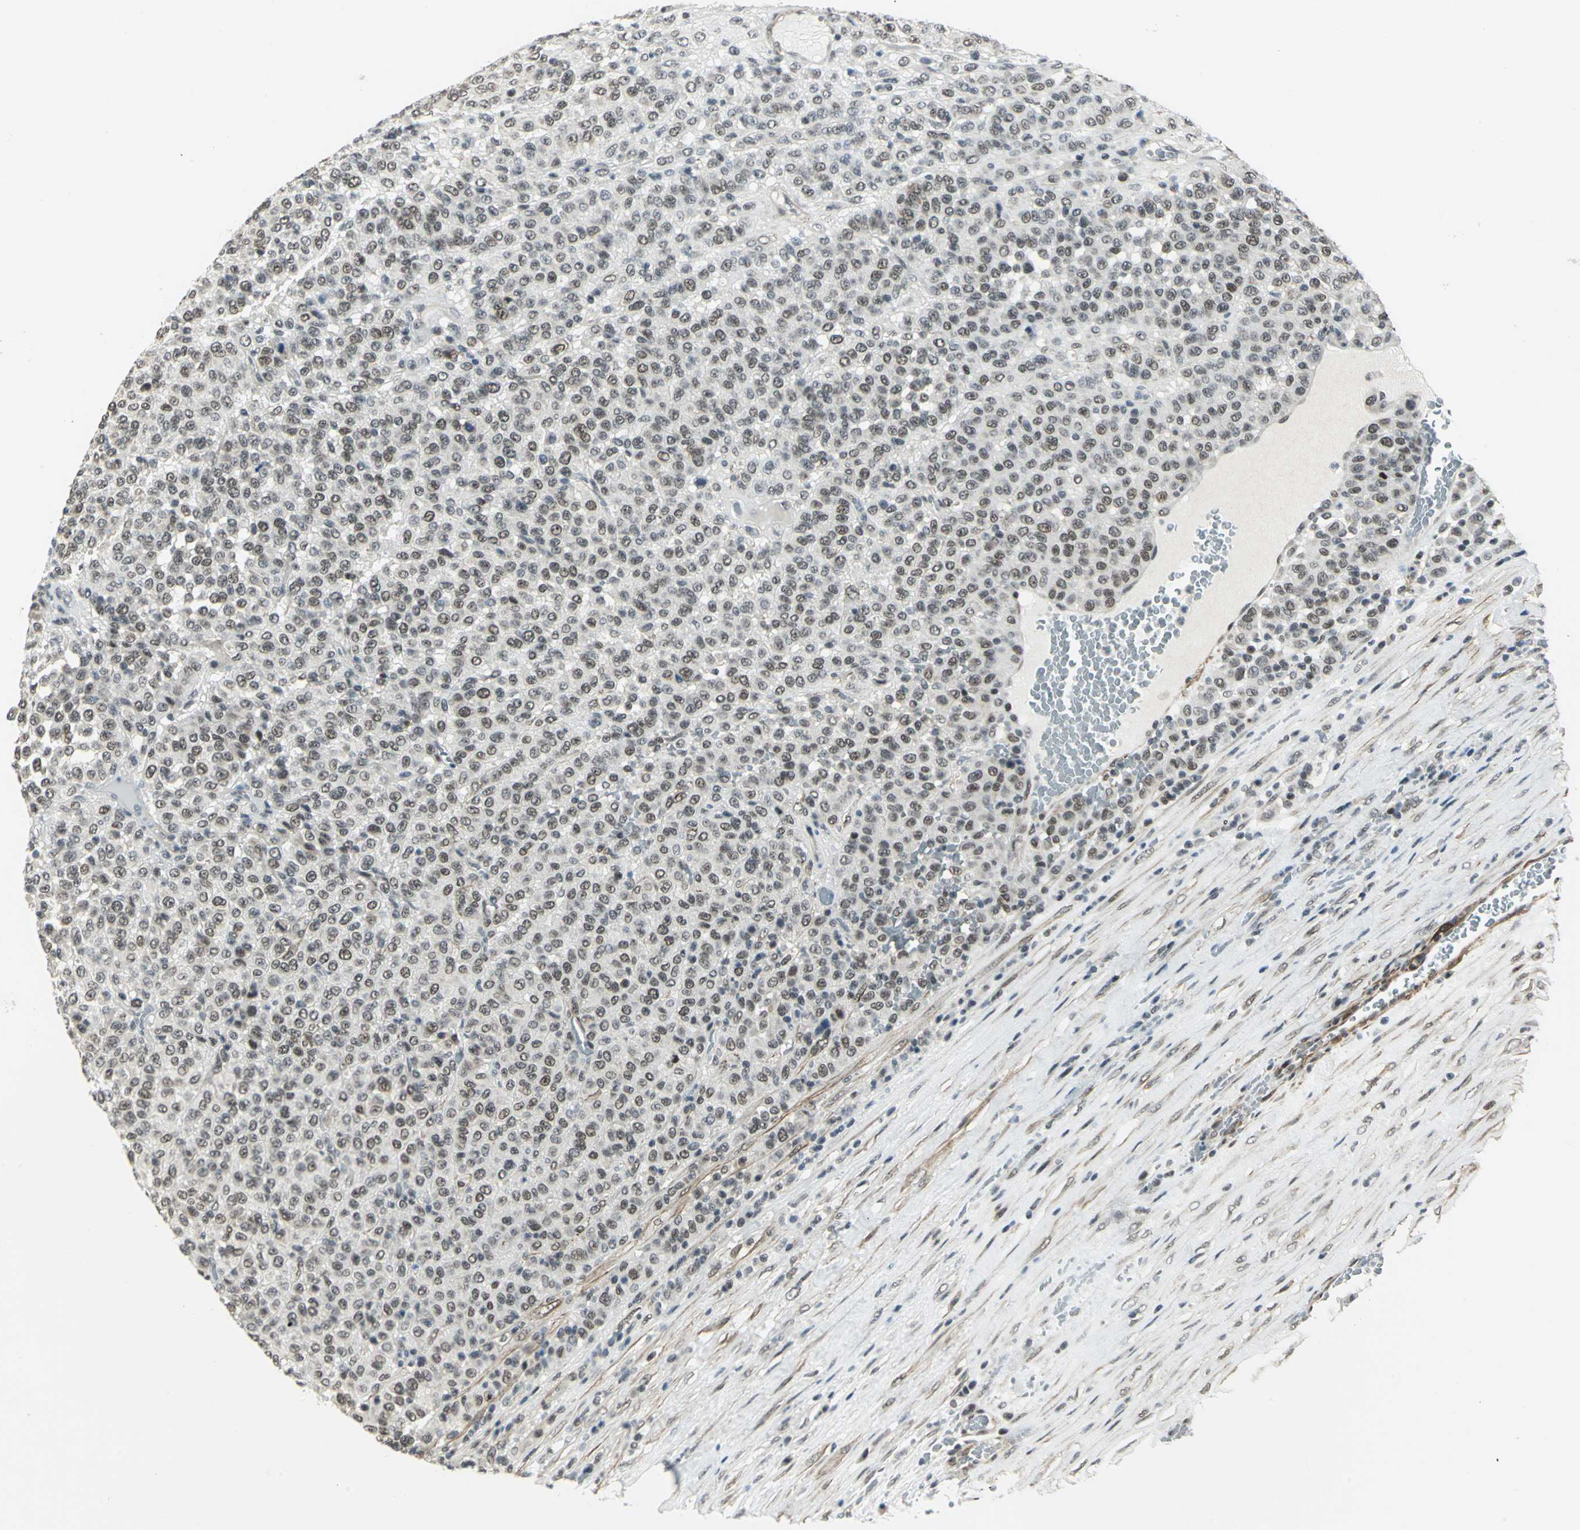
{"staining": {"intensity": "moderate", "quantity": "25%-75%", "location": "nuclear"}, "tissue": "melanoma", "cell_type": "Tumor cells", "image_type": "cancer", "snomed": [{"axis": "morphology", "description": "Malignant melanoma, Metastatic site"}, {"axis": "topography", "description": "Pancreas"}], "caption": "Immunohistochemical staining of human melanoma shows medium levels of moderate nuclear positivity in approximately 25%-75% of tumor cells. The protein of interest is shown in brown color, while the nuclei are stained blue.", "gene": "MTA1", "patient": {"sex": "female", "age": 30}}